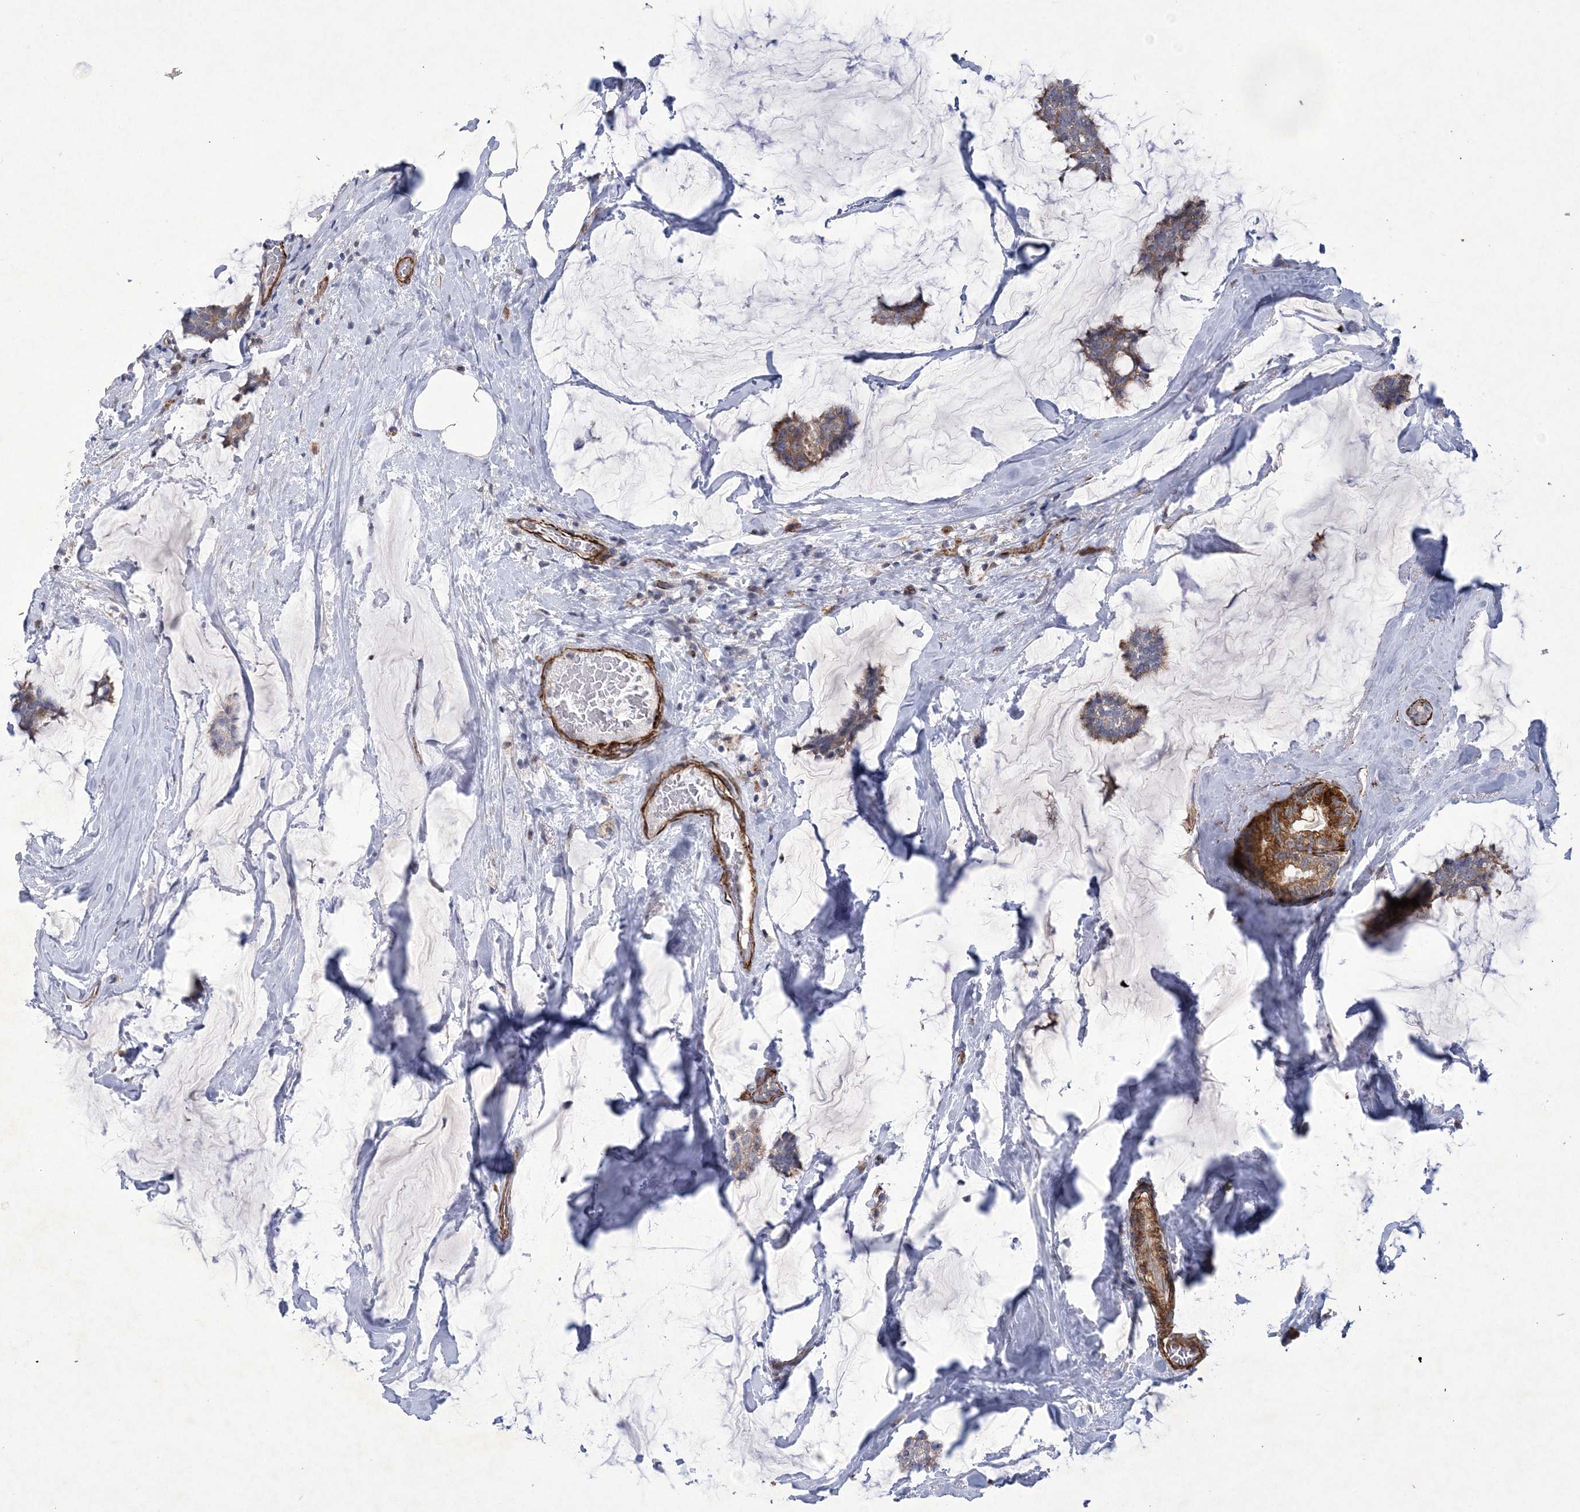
{"staining": {"intensity": "weak", "quantity": "<25%", "location": "cytoplasmic/membranous"}, "tissue": "breast cancer", "cell_type": "Tumor cells", "image_type": "cancer", "snomed": [{"axis": "morphology", "description": "Duct carcinoma"}, {"axis": "topography", "description": "Breast"}], "caption": "Tumor cells show no significant expression in breast cancer.", "gene": "ARSJ", "patient": {"sex": "female", "age": 93}}